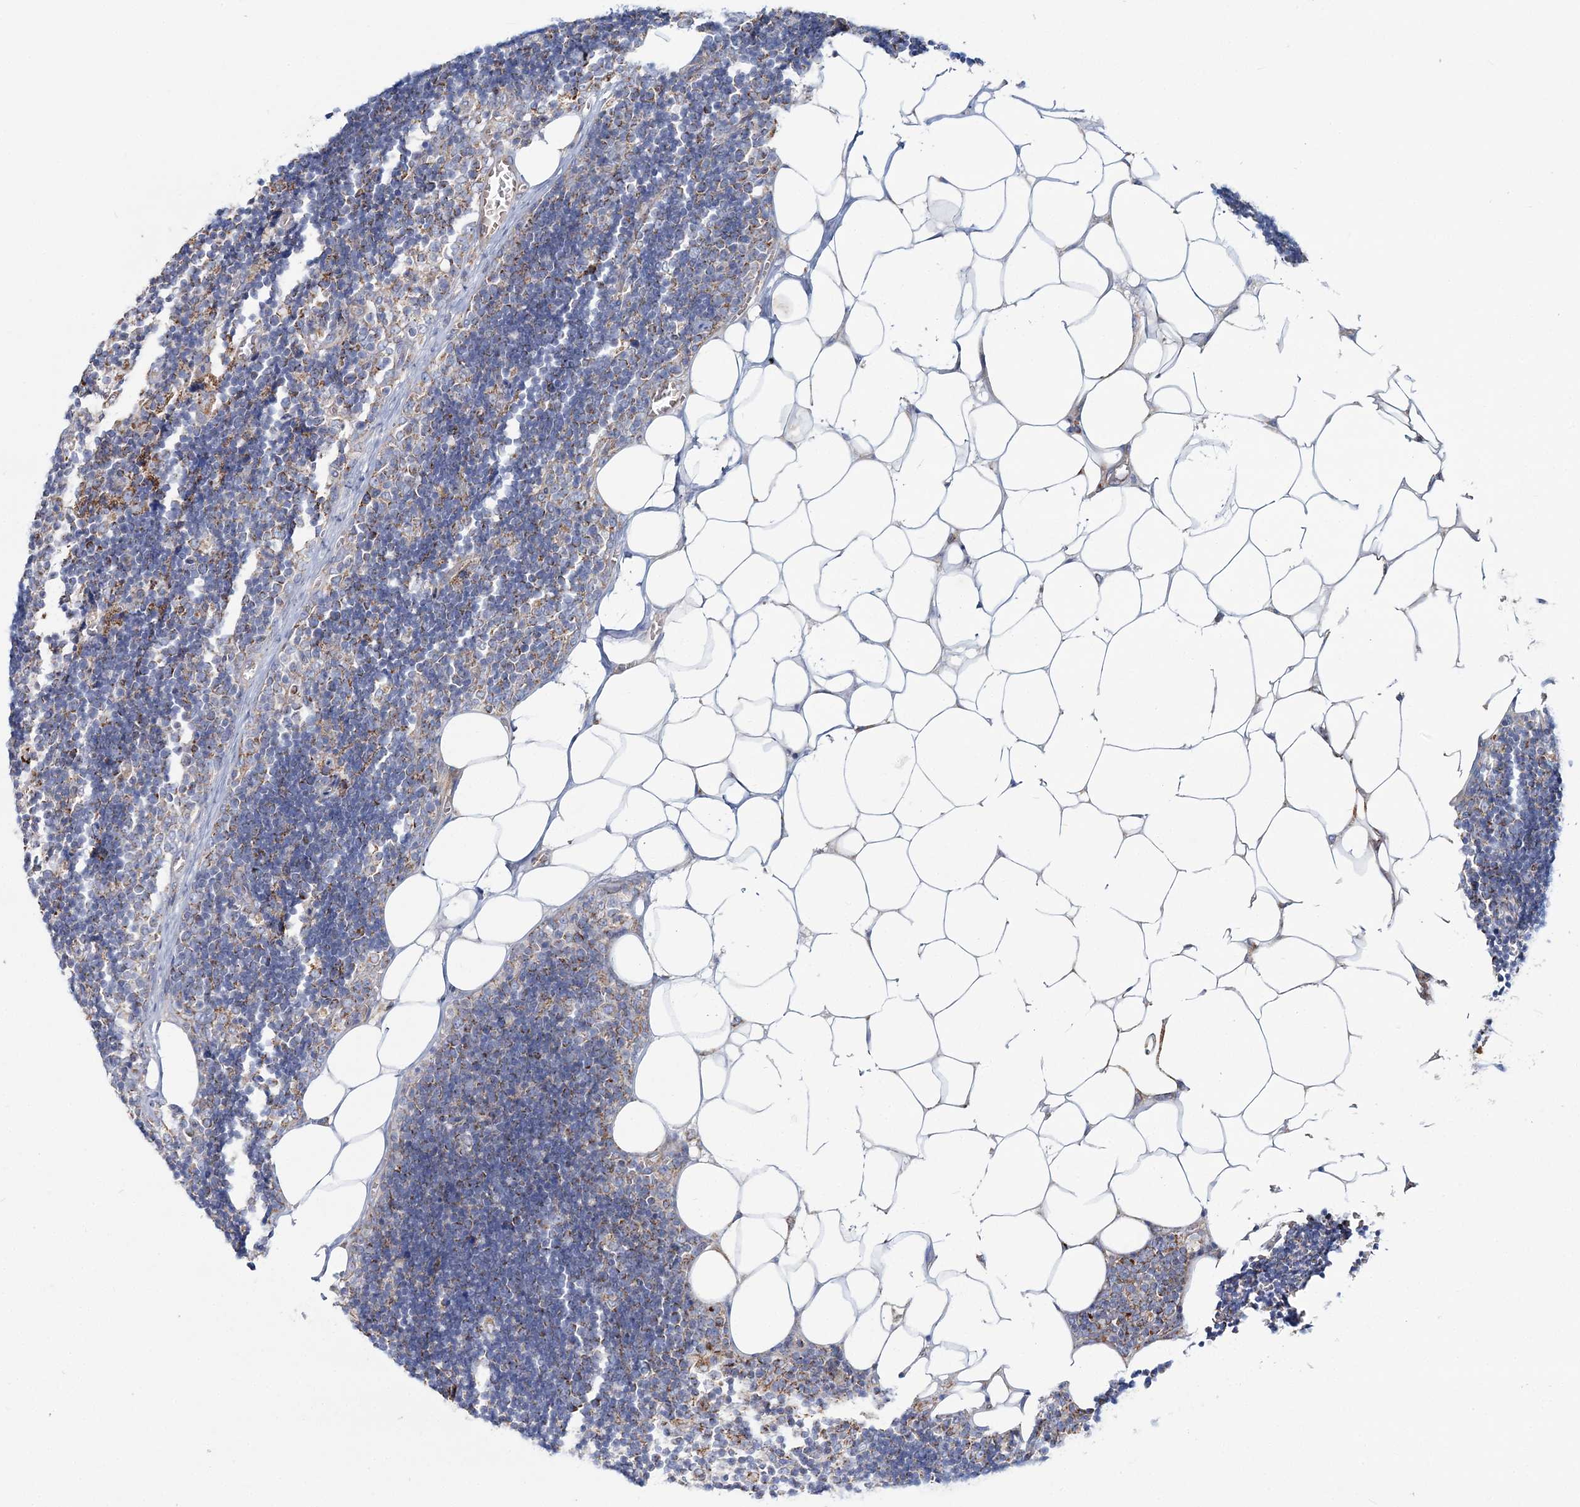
{"staining": {"intensity": "moderate", "quantity": "25%-75%", "location": "cytoplasmic/membranous"}, "tissue": "lymph node", "cell_type": "Germinal center cells", "image_type": "normal", "snomed": [{"axis": "morphology", "description": "Normal tissue, NOS"}, {"axis": "topography", "description": "Lymph node"}], "caption": "High-magnification brightfield microscopy of benign lymph node stained with DAB (brown) and counterstained with hematoxylin (blue). germinal center cells exhibit moderate cytoplasmic/membranous positivity is identified in approximately25%-75% of cells.", "gene": "ARHGAP6", "patient": {"sex": "male", "age": 33}}